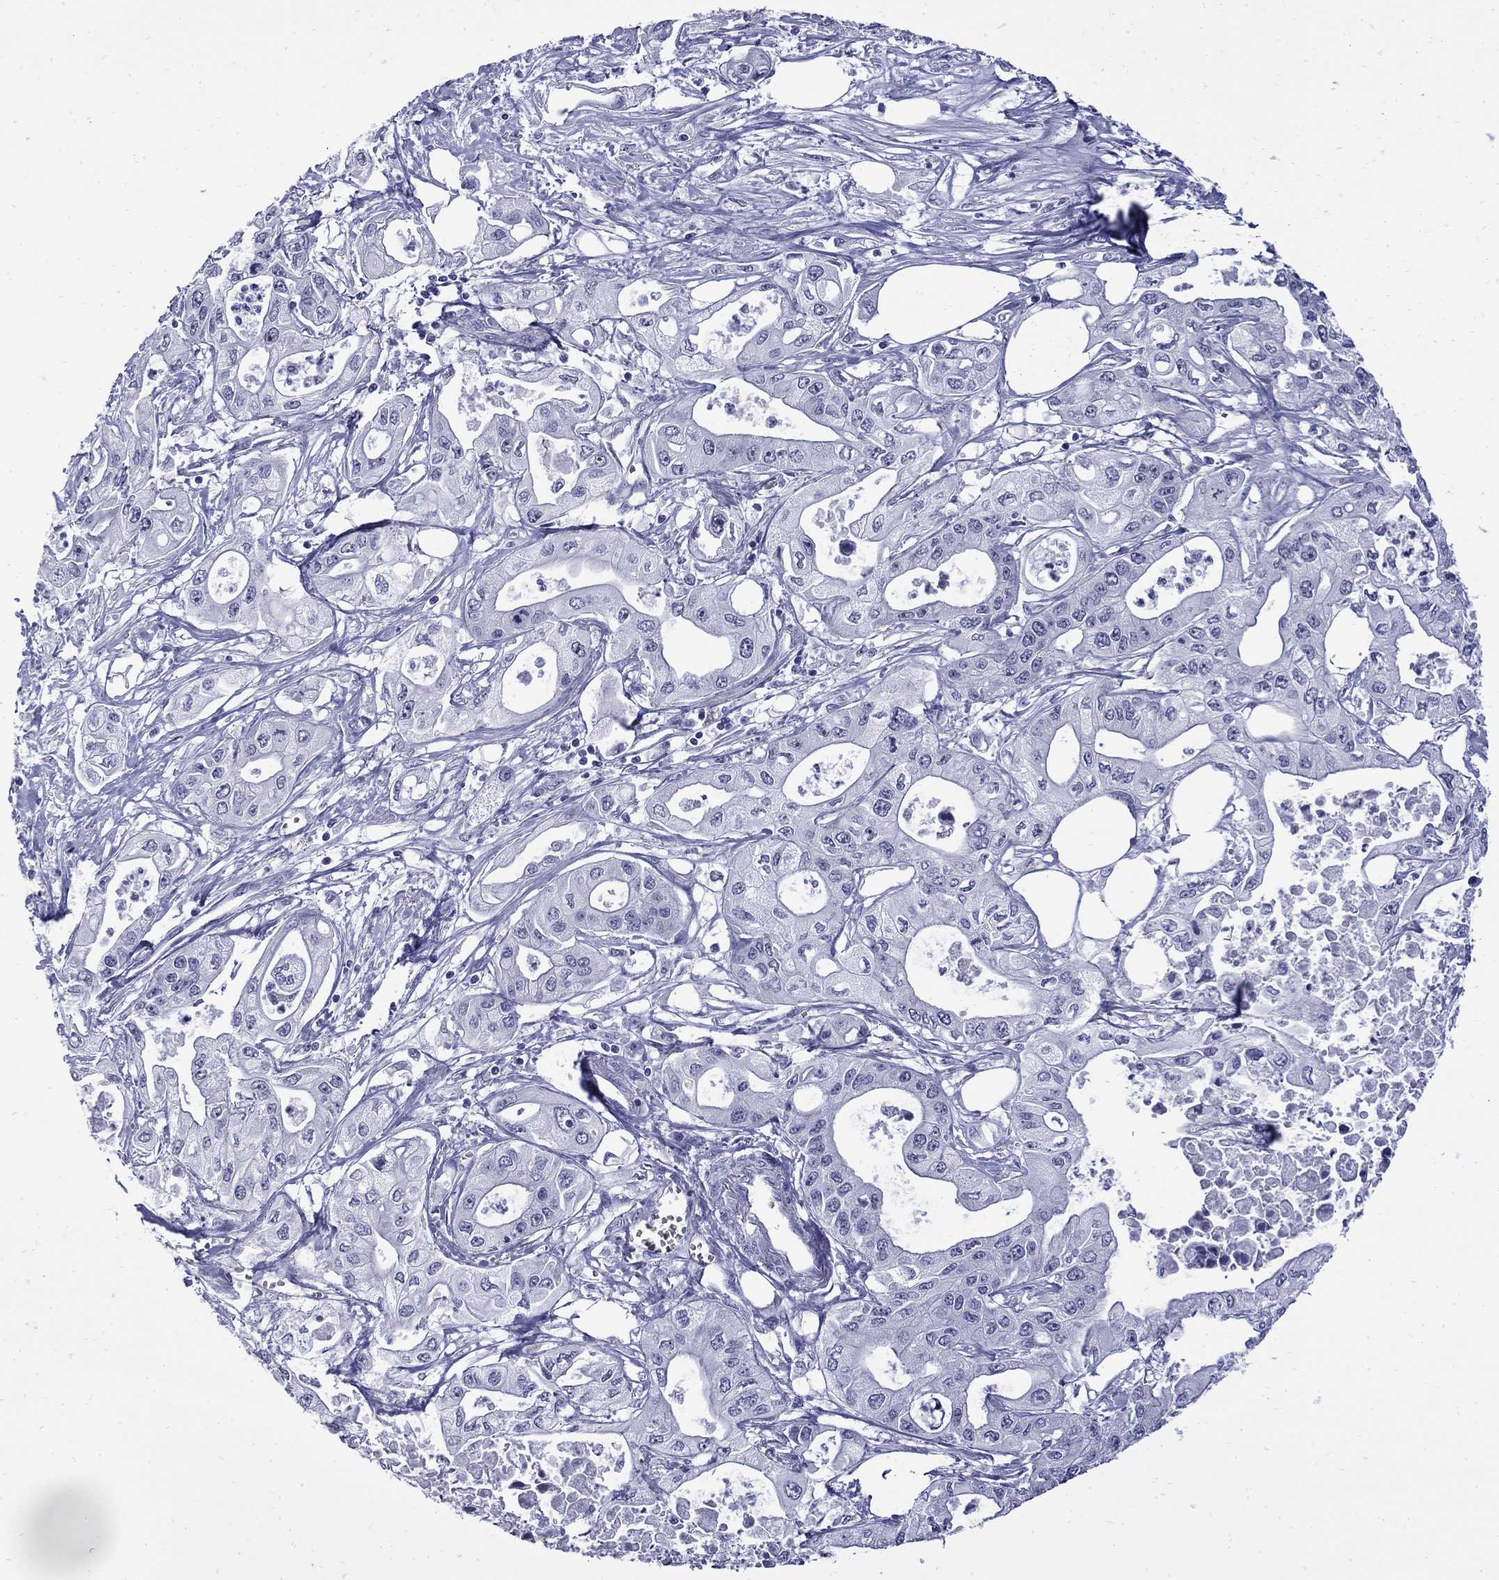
{"staining": {"intensity": "negative", "quantity": "none", "location": "none"}, "tissue": "pancreatic cancer", "cell_type": "Tumor cells", "image_type": "cancer", "snomed": [{"axis": "morphology", "description": "Adenocarcinoma, NOS"}, {"axis": "topography", "description": "Pancreas"}], "caption": "High power microscopy micrograph of an IHC histopathology image of pancreatic cancer, revealing no significant positivity in tumor cells.", "gene": "MGARP", "patient": {"sex": "male", "age": 70}}